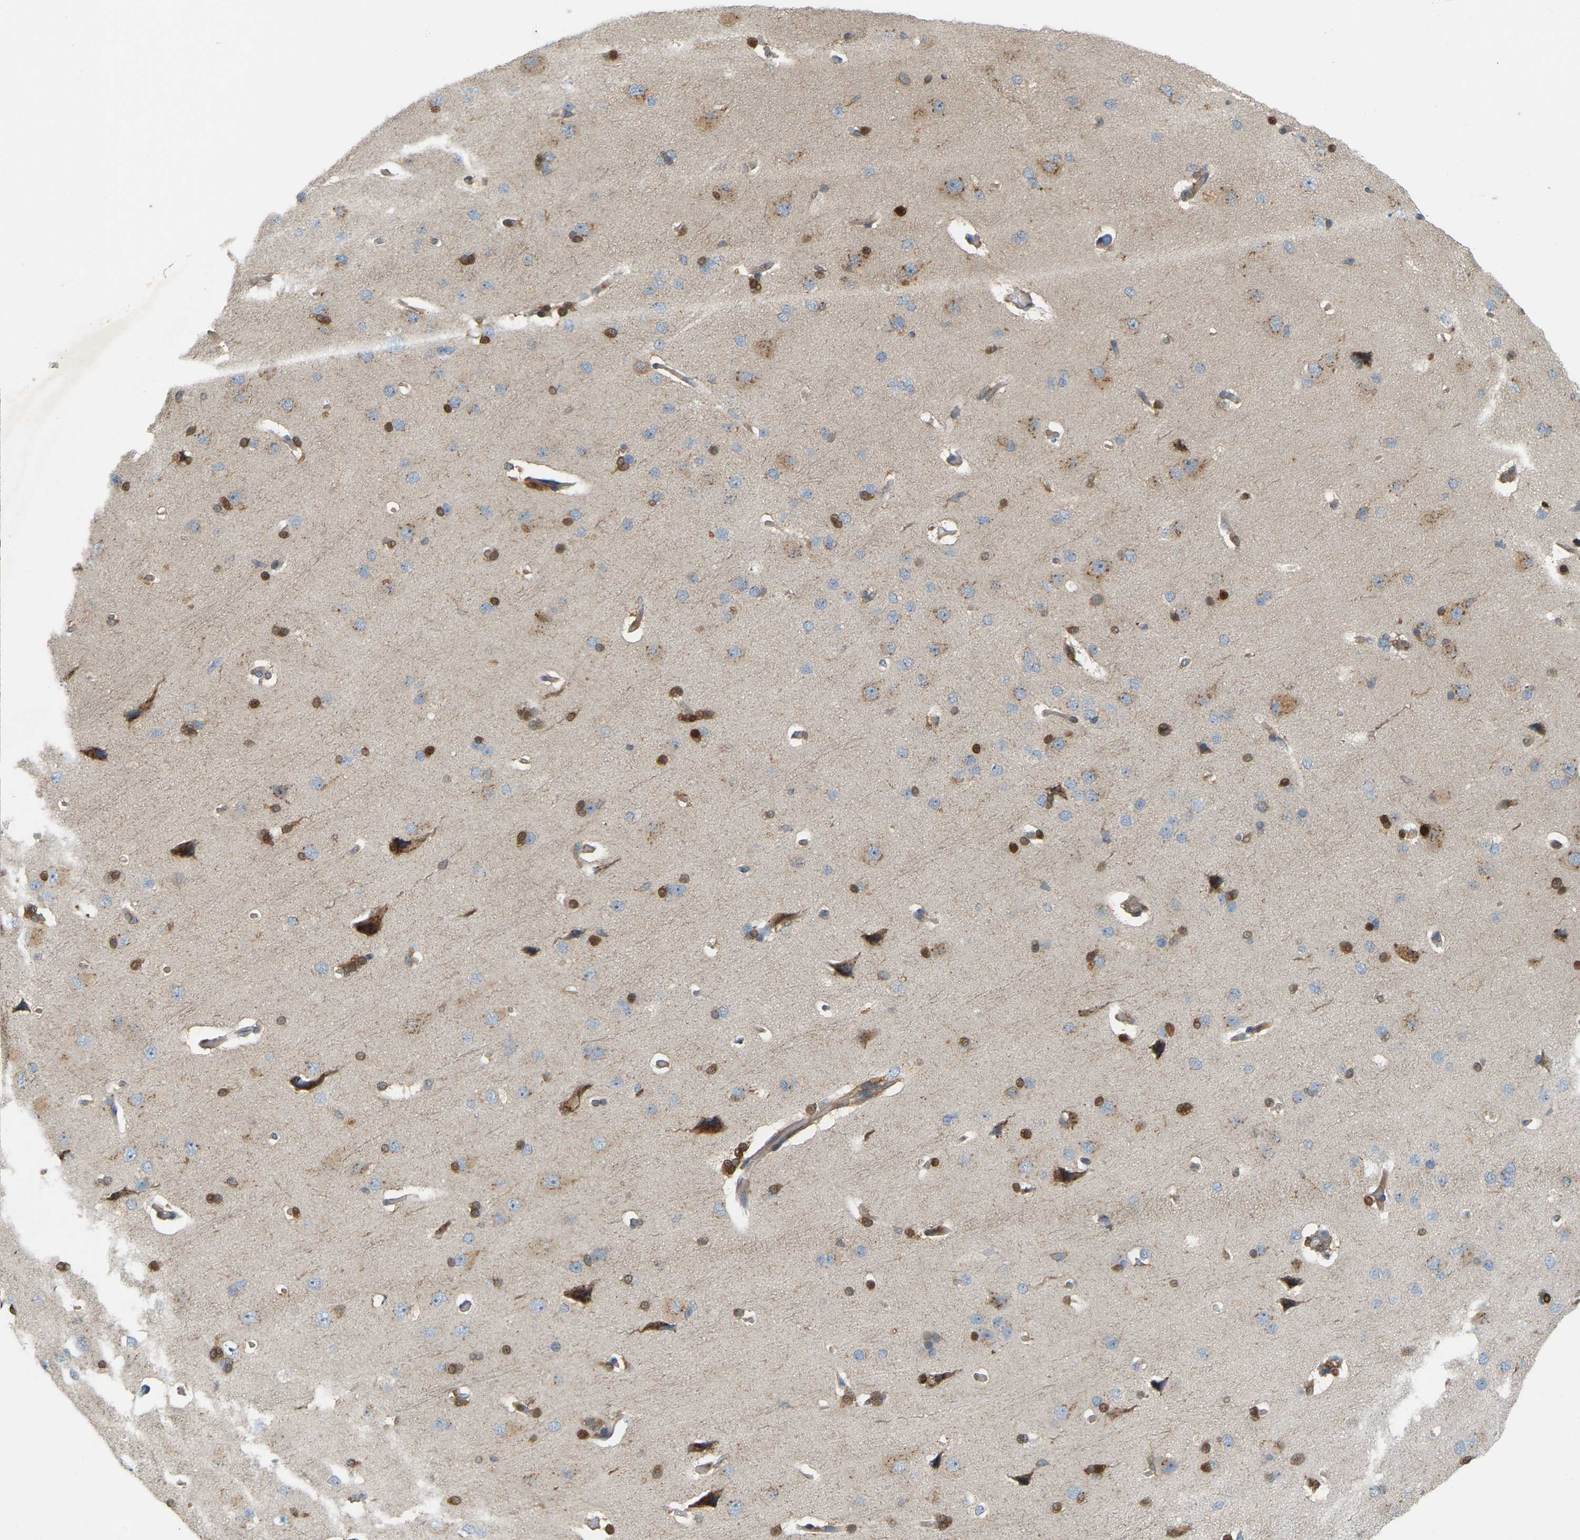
{"staining": {"intensity": "weak", "quantity": "25%-75%", "location": "cytoplasmic/membranous"}, "tissue": "cerebral cortex", "cell_type": "Endothelial cells", "image_type": "normal", "snomed": [{"axis": "morphology", "description": "Normal tissue, NOS"}, {"axis": "topography", "description": "Cerebral cortex"}], "caption": "Immunohistochemical staining of benign human cerebral cortex exhibits low levels of weak cytoplasmic/membranous positivity in approximately 25%-75% of endothelial cells.", "gene": "AKAP13", "patient": {"sex": "male", "age": 62}}